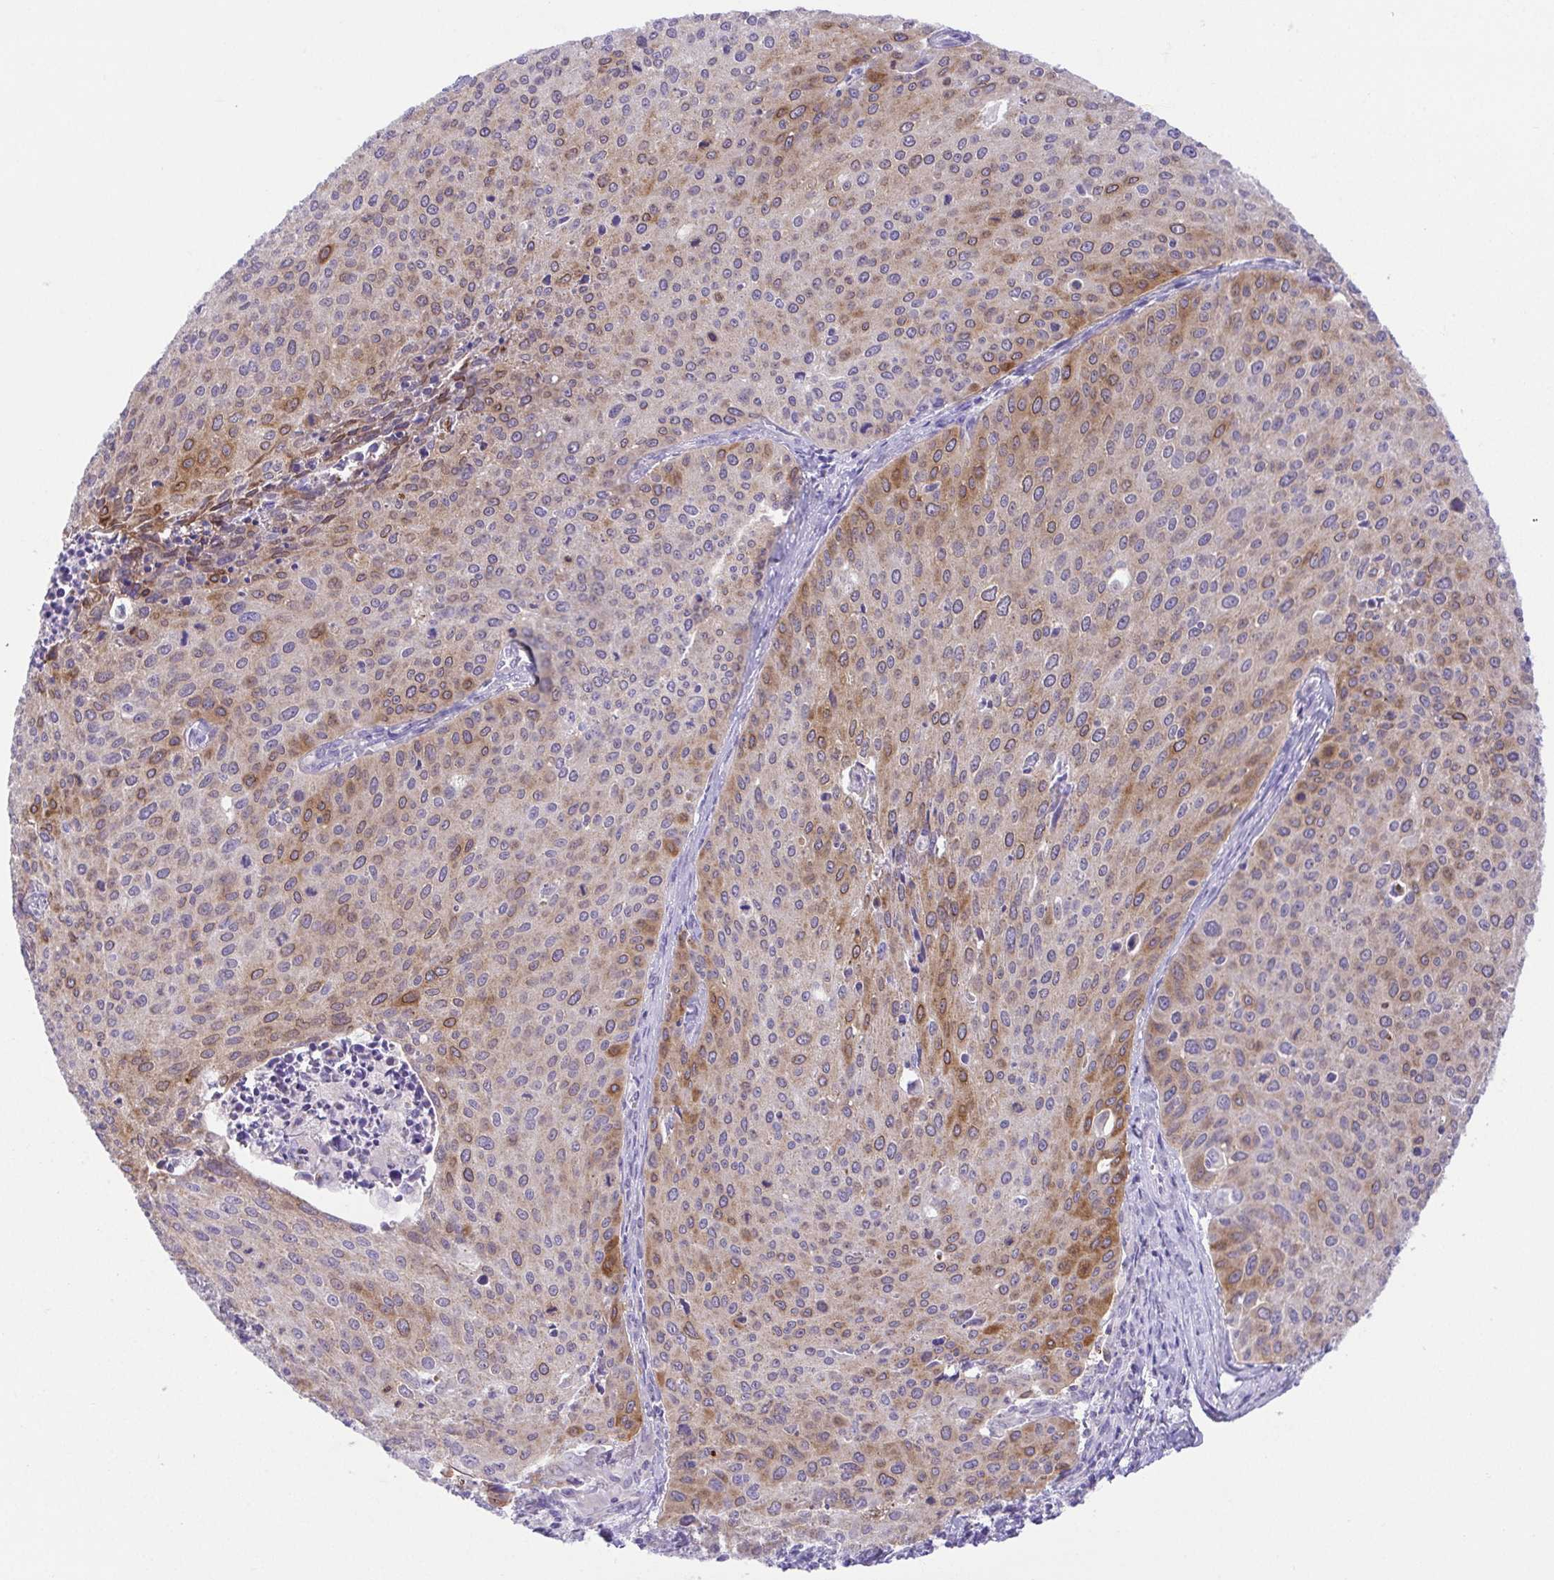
{"staining": {"intensity": "moderate", "quantity": "25%-75%", "location": "cytoplasmic/membranous"}, "tissue": "cervical cancer", "cell_type": "Tumor cells", "image_type": "cancer", "snomed": [{"axis": "morphology", "description": "Squamous cell carcinoma, NOS"}, {"axis": "topography", "description": "Cervix"}], "caption": "Immunohistochemical staining of human cervical squamous cell carcinoma reveals medium levels of moderate cytoplasmic/membranous positivity in approximately 25%-75% of tumor cells.", "gene": "SLC13A1", "patient": {"sex": "female", "age": 38}}